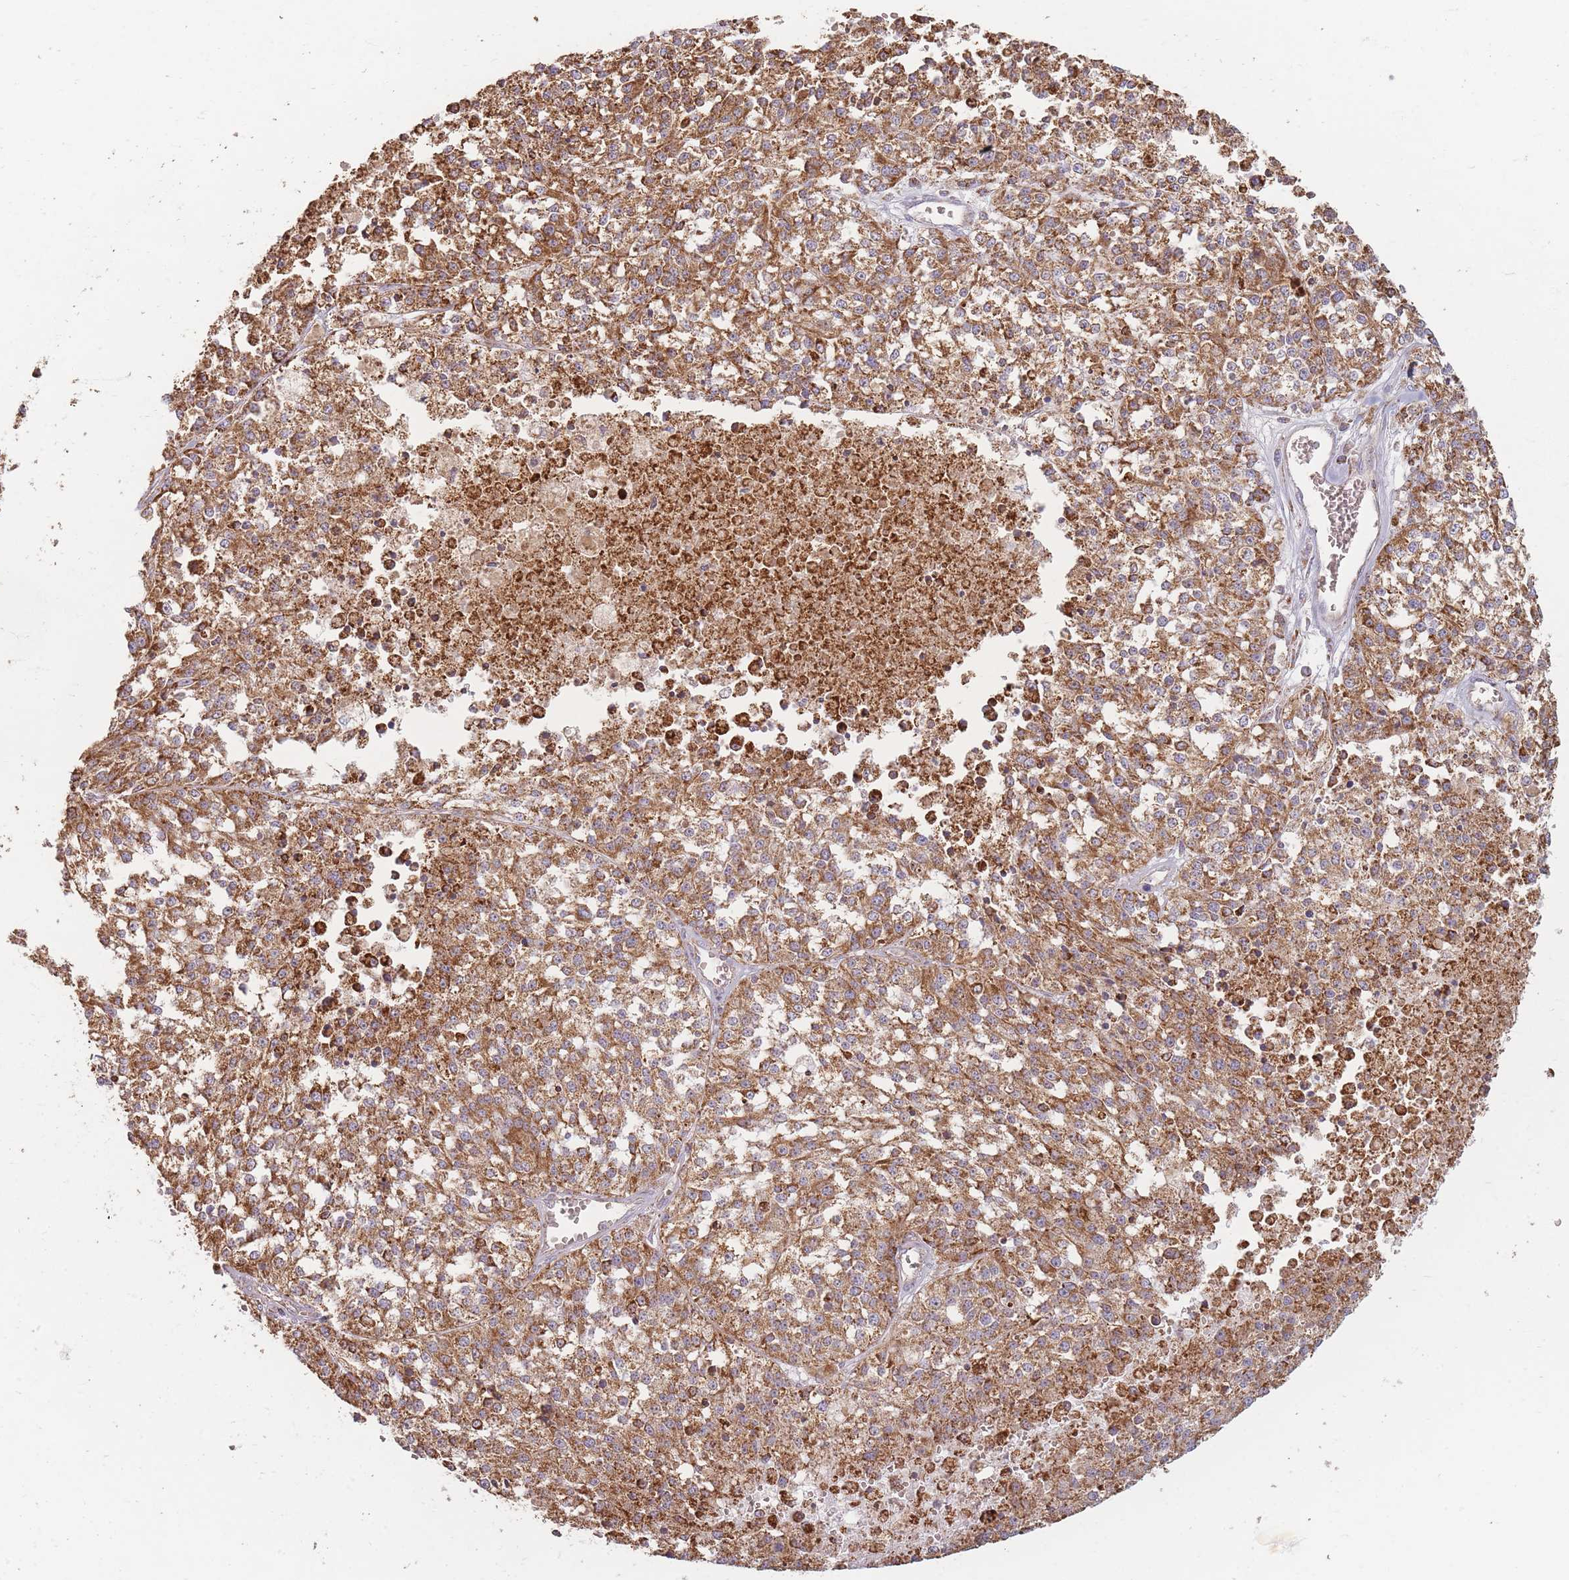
{"staining": {"intensity": "moderate", "quantity": ">75%", "location": "cytoplasmic/membranous"}, "tissue": "melanoma", "cell_type": "Tumor cells", "image_type": "cancer", "snomed": [{"axis": "morphology", "description": "Malignant melanoma, NOS"}, {"axis": "topography", "description": "Skin"}], "caption": "Tumor cells exhibit medium levels of moderate cytoplasmic/membranous staining in approximately >75% of cells in melanoma.", "gene": "ESRP2", "patient": {"sex": "female", "age": 64}}